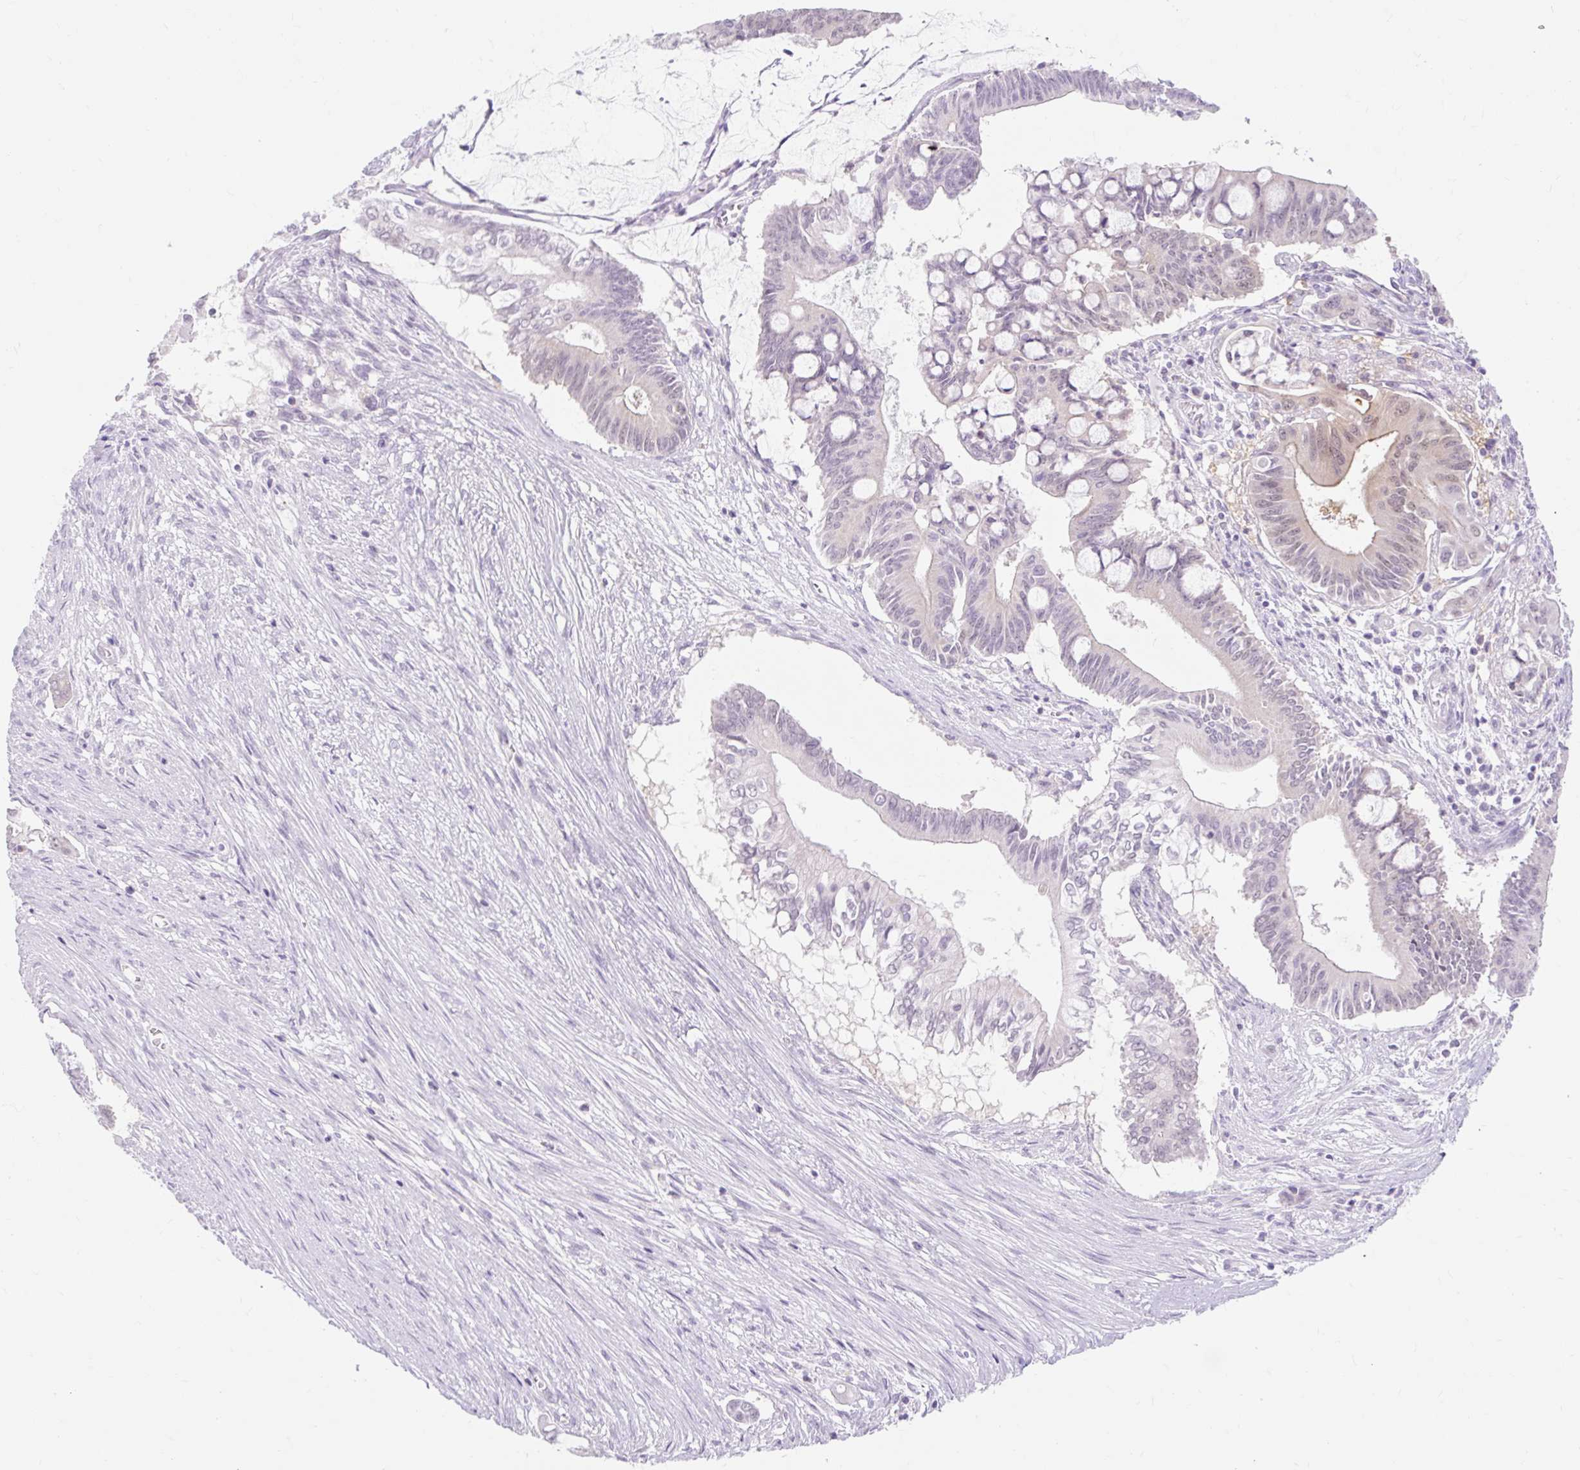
{"staining": {"intensity": "negative", "quantity": "none", "location": "none"}, "tissue": "pancreatic cancer", "cell_type": "Tumor cells", "image_type": "cancer", "snomed": [{"axis": "morphology", "description": "Adenocarcinoma, NOS"}, {"axis": "topography", "description": "Pancreas"}], "caption": "A high-resolution micrograph shows IHC staining of pancreatic cancer (adenocarcinoma), which displays no significant positivity in tumor cells.", "gene": "ITPK1", "patient": {"sex": "male", "age": 68}}